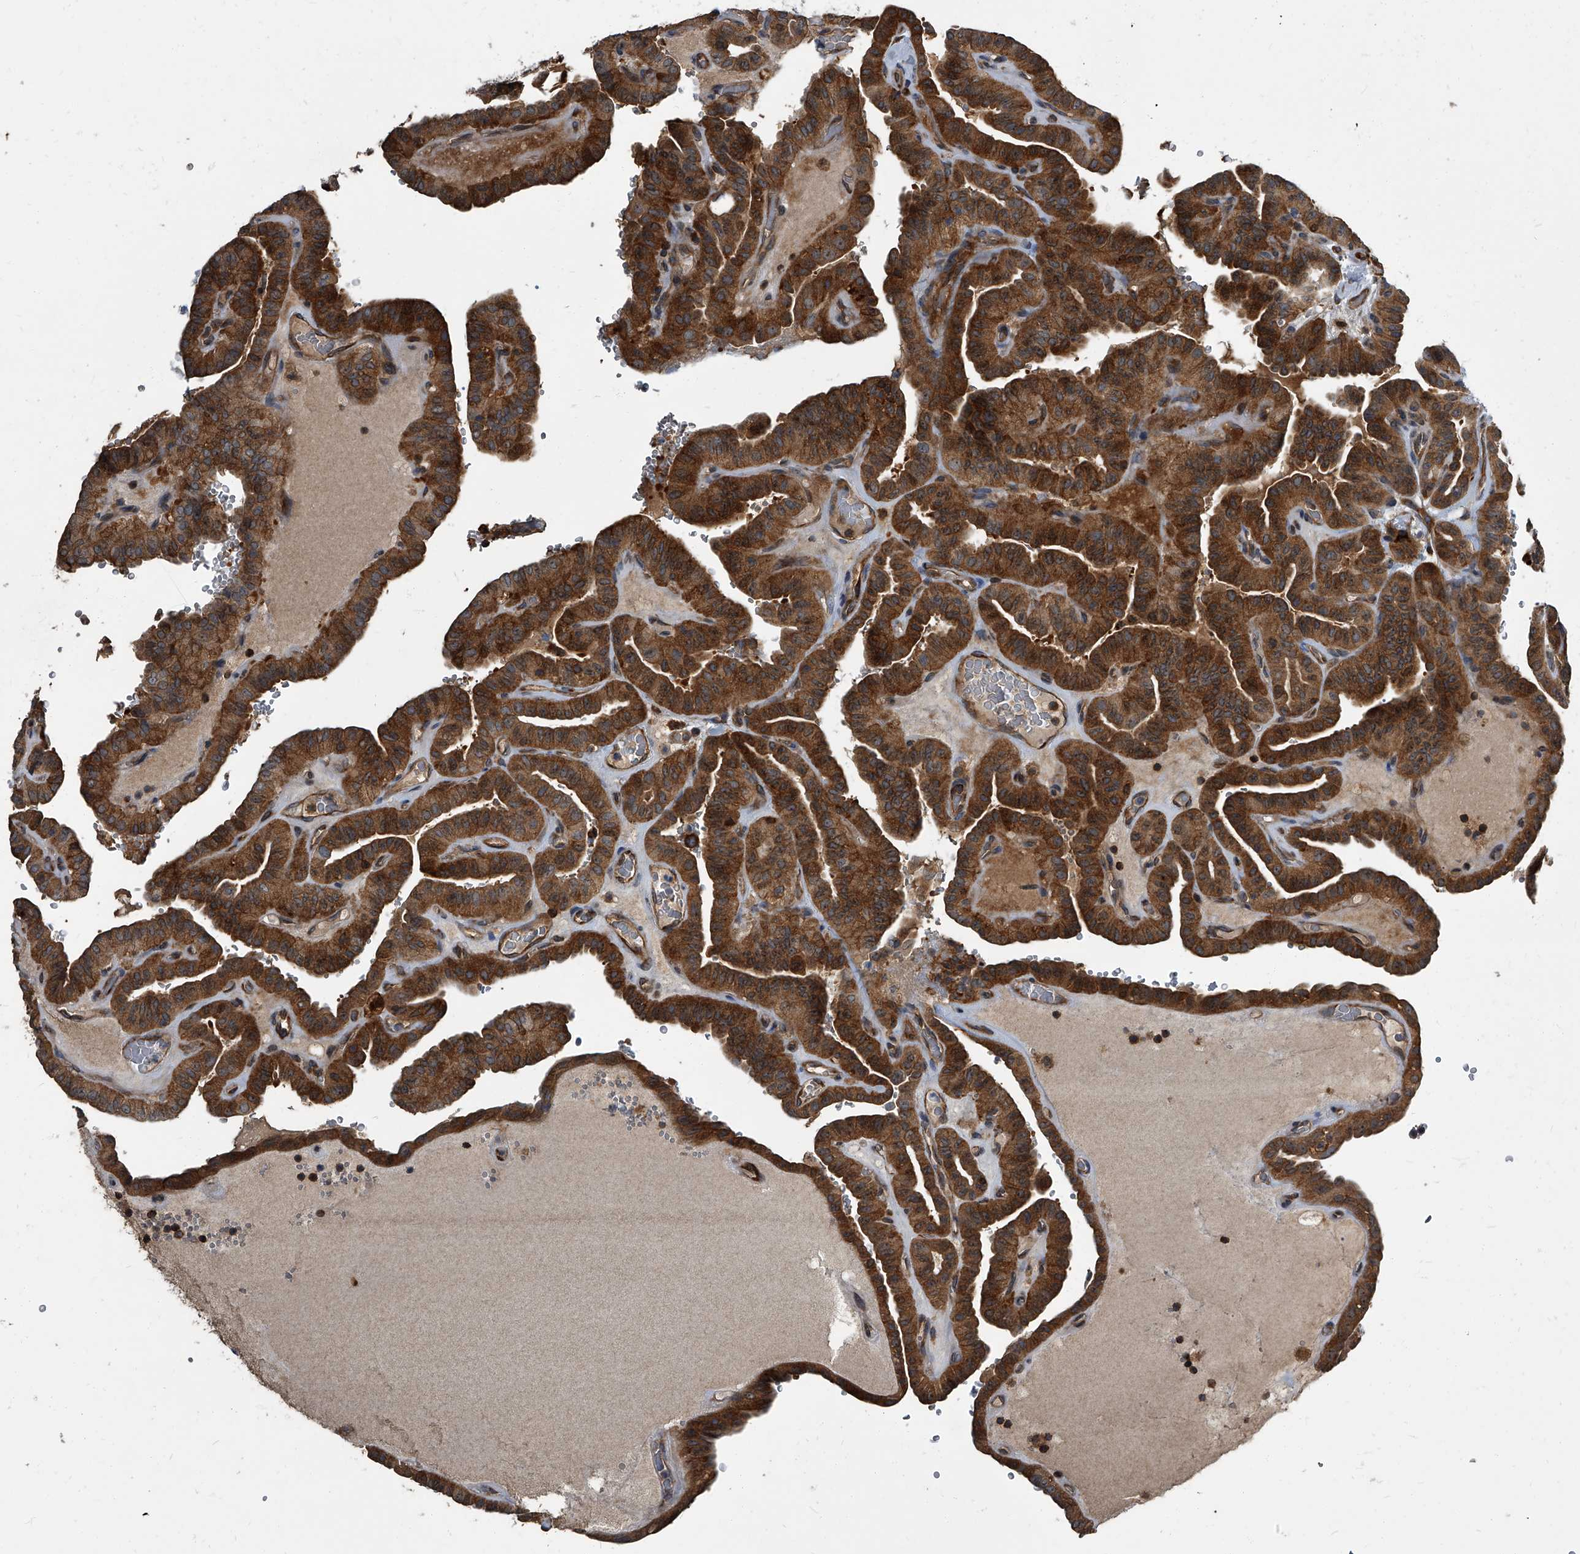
{"staining": {"intensity": "strong", "quantity": ">75%", "location": "cytoplasmic/membranous"}, "tissue": "thyroid cancer", "cell_type": "Tumor cells", "image_type": "cancer", "snomed": [{"axis": "morphology", "description": "Papillary adenocarcinoma, NOS"}, {"axis": "topography", "description": "Thyroid gland"}], "caption": "The micrograph displays staining of thyroid cancer, revealing strong cytoplasmic/membranous protein expression (brown color) within tumor cells.", "gene": "CDV3", "patient": {"sex": "male", "age": 77}}